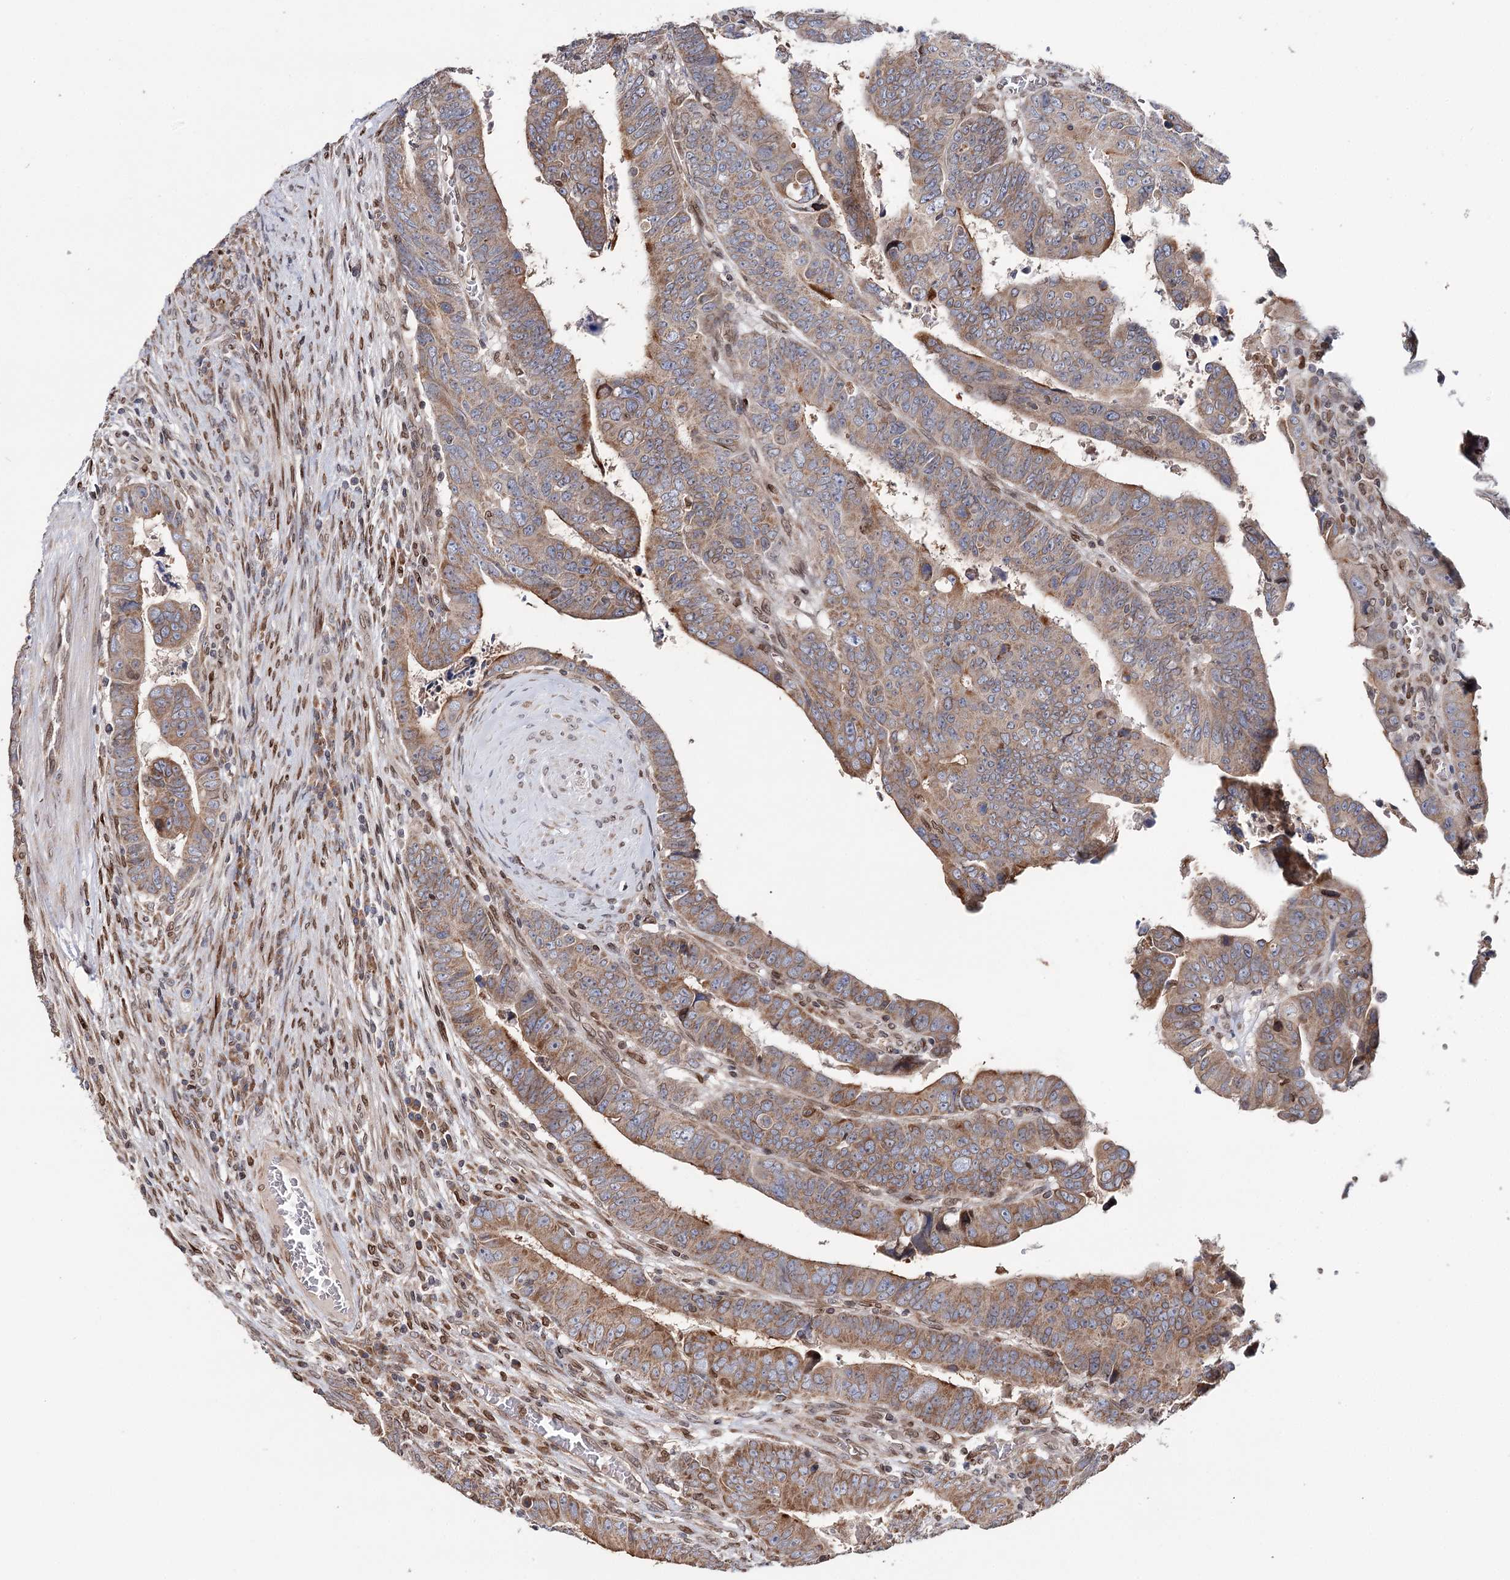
{"staining": {"intensity": "moderate", "quantity": ">75%", "location": "cytoplasmic/membranous"}, "tissue": "colorectal cancer", "cell_type": "Tumor cells", "image_type": "cancer", "snomed": [{"axis": "morphology", "description": "Normal tissue, NOS"}, {"axis": "morphology", "description": "Adenocarcinoma, NOS"}, {"axis": "topography", "description": "Rectum"}], "caption": "Colorectal adenocarcinoma stained for a protein (brown) demonstrates moderate cytoplasmic/membranous positive positivity in about >75% of tumor cells.", "gene": "CFAP46", "patient": {"sex": "female", "age": 65}}